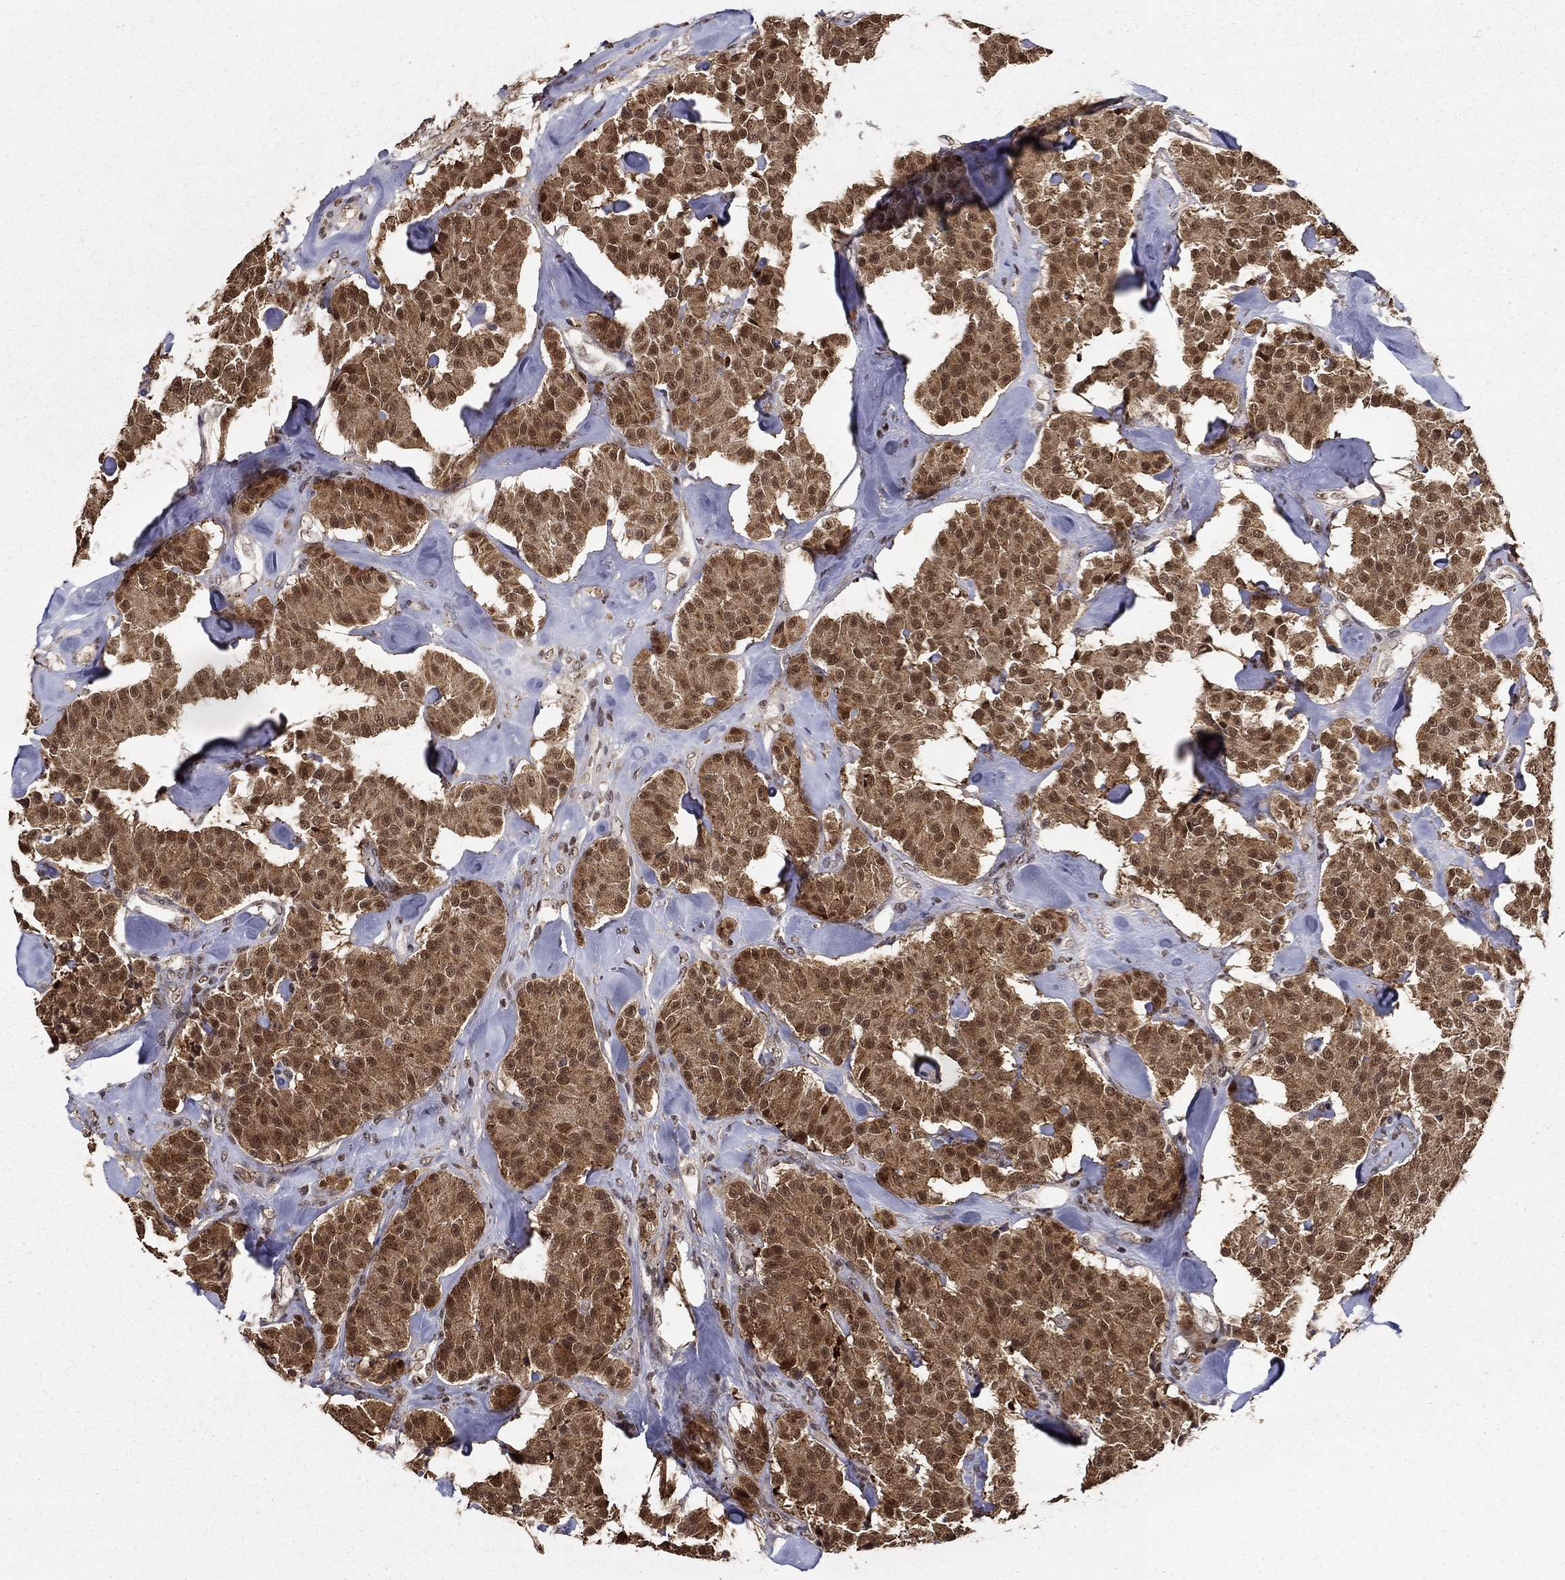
{"staining": {"intensity": "moderate", "quantity": ">75%", "location": "cytoplasmic/membranous,nuclear"}, "tissue": "carcinoid", "cell_type": "Tumor cells", "image_type": "cancer", "snomed": [{"axis": "morphology", "description": "Carcinoid, malignant, NOS"}, {"axis": "topography", "description": "Pancreas"}], "caption": "This micrograph demonstrates carcinoid (malignant) stained with immunohistochemistry to label a protein in brown. The cytoplasmic/membranous and nuclear of tumor cells show moderate positivity for the protein. Nuclei are counter-stained blue.", "gene": "CDCA7L", "patient": {"sex": "male", "age": 41}}